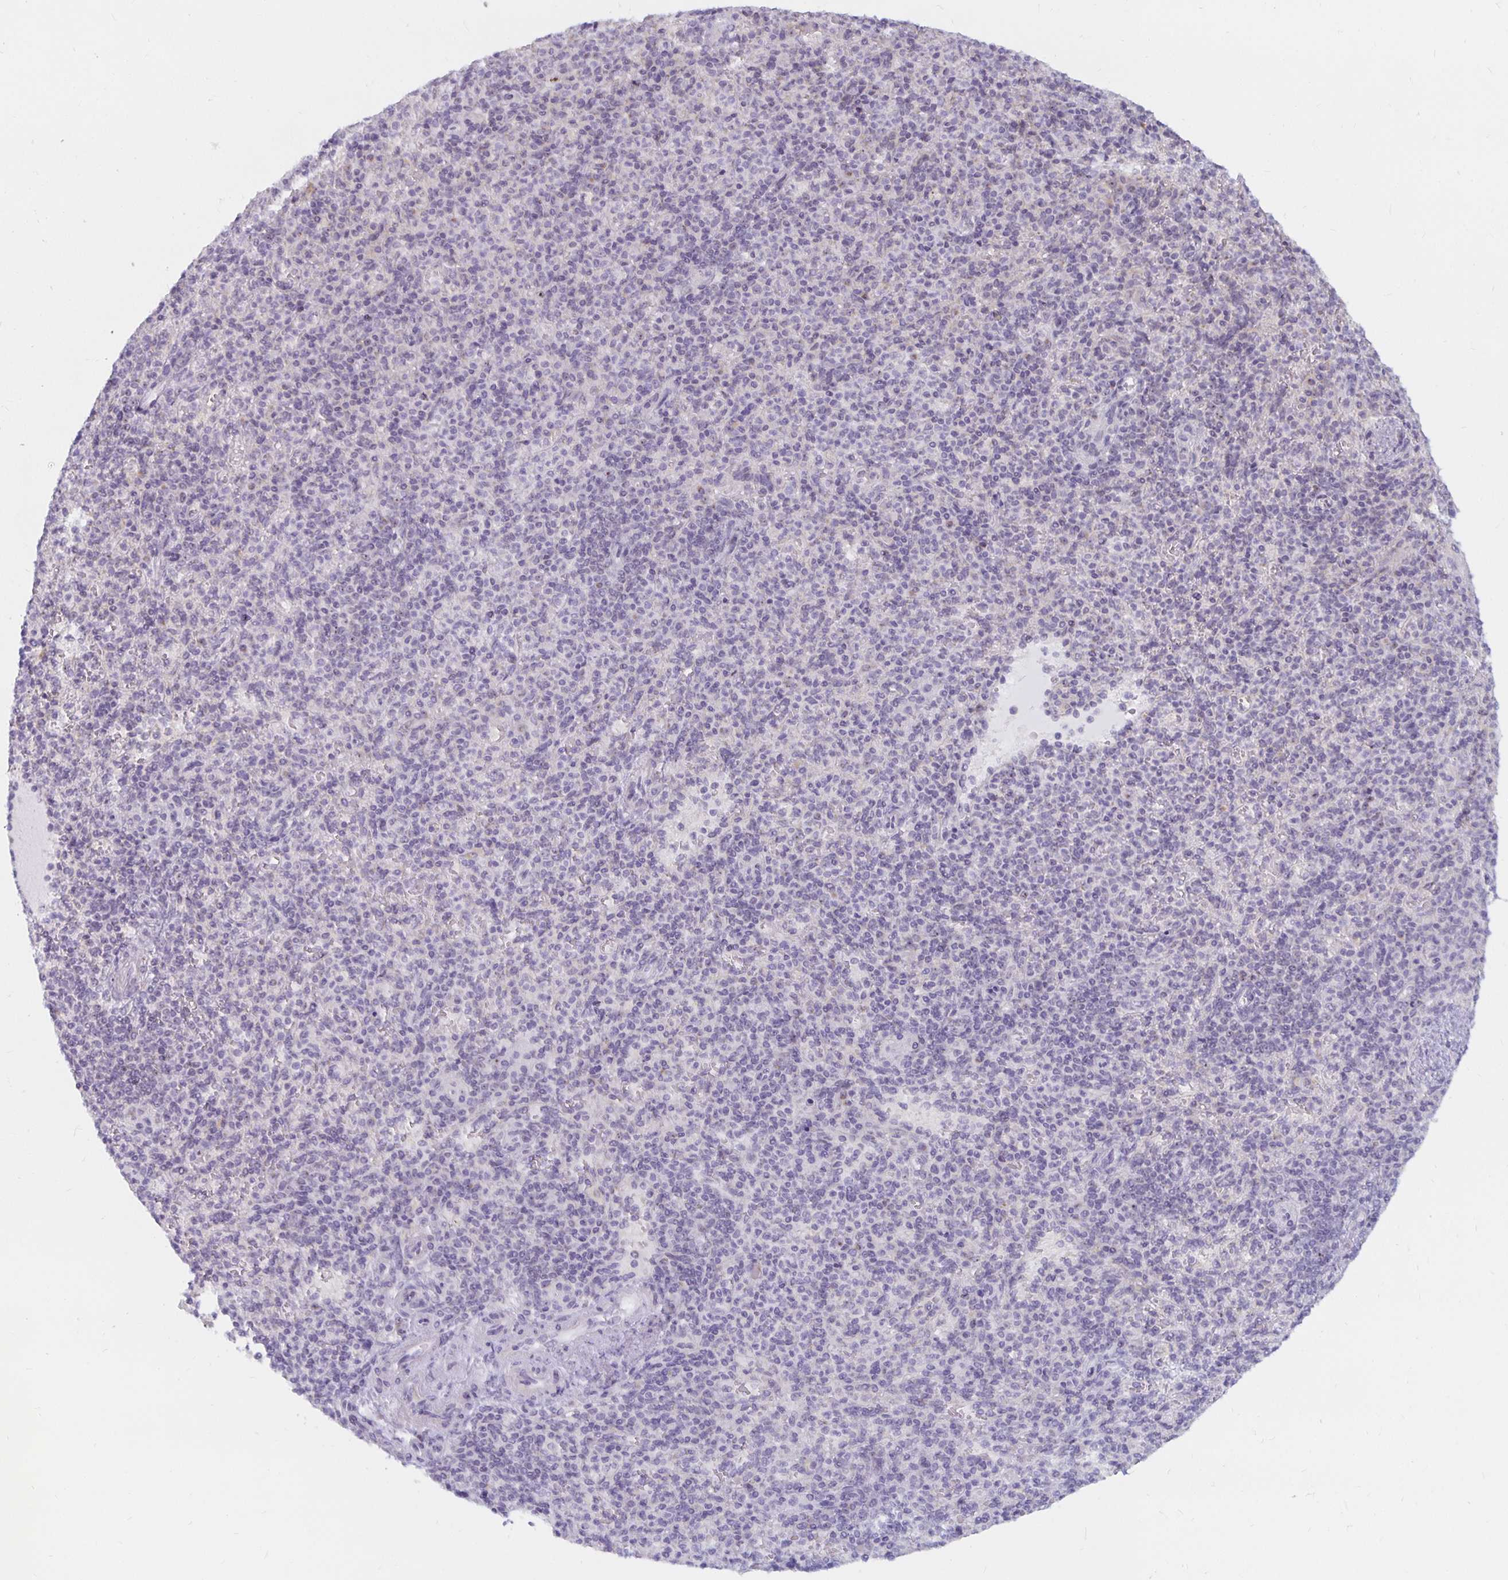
{"staining": {"intensity": "weak", "quantity": "25%-75%", "location": "nuclear"}, "tissue": "spleen", "cell_type": "Cells in red pulp", "image_type": "normal", "snomed": [{"axis": "morphology", "description": "Normal tissue, NOS"}, {"axis": "topography", "description": "Spleen"}], "caption": "Spleen stained with a brown dye reveals weak nuclear positive positivity in approximately 25%-75% of cells in red pulp.", "gene": "NUP85", "patient": {"sex": "female", "age": 74}}